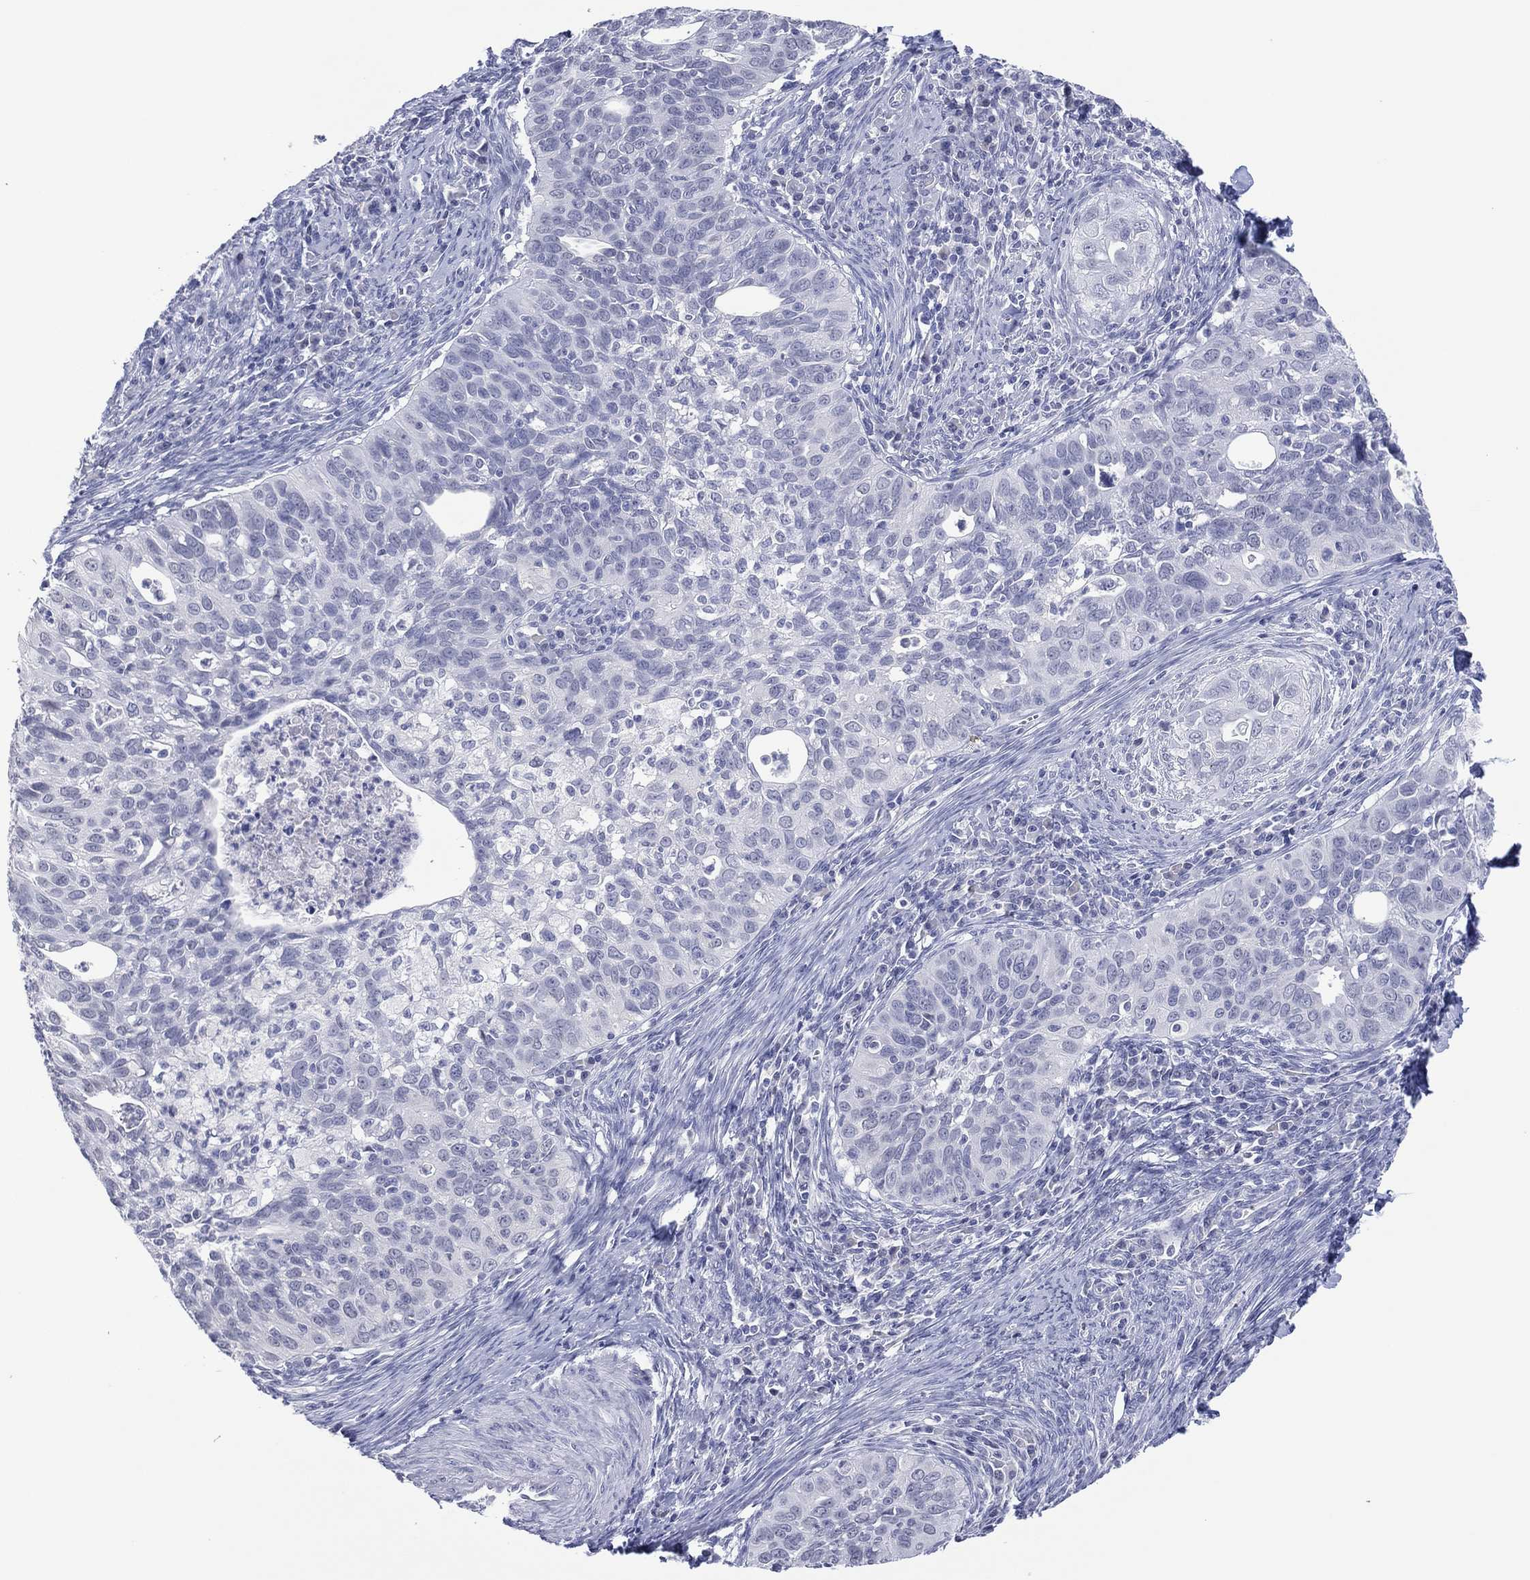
{"staining": {"intensity": "negative", "quantity": "none", "location": "none"}, "tissue": "cervical cancer", "cell_type": "Tumor cells", "image_type": "cancer", "snomed": [{"axis": "morphology", "description": "Squamous cell carcinoma, NOS"}, {"axis": "topography", "description": "Cervix"}], "caption": "Immunohistochemistry (IHC) image of human cervical squamous cell carcinoma stained for a protein (brown), which exhibits no positivity in tumor cells.", "gene": "UTF1", "patient": {"sex": "female", "age": 26}}